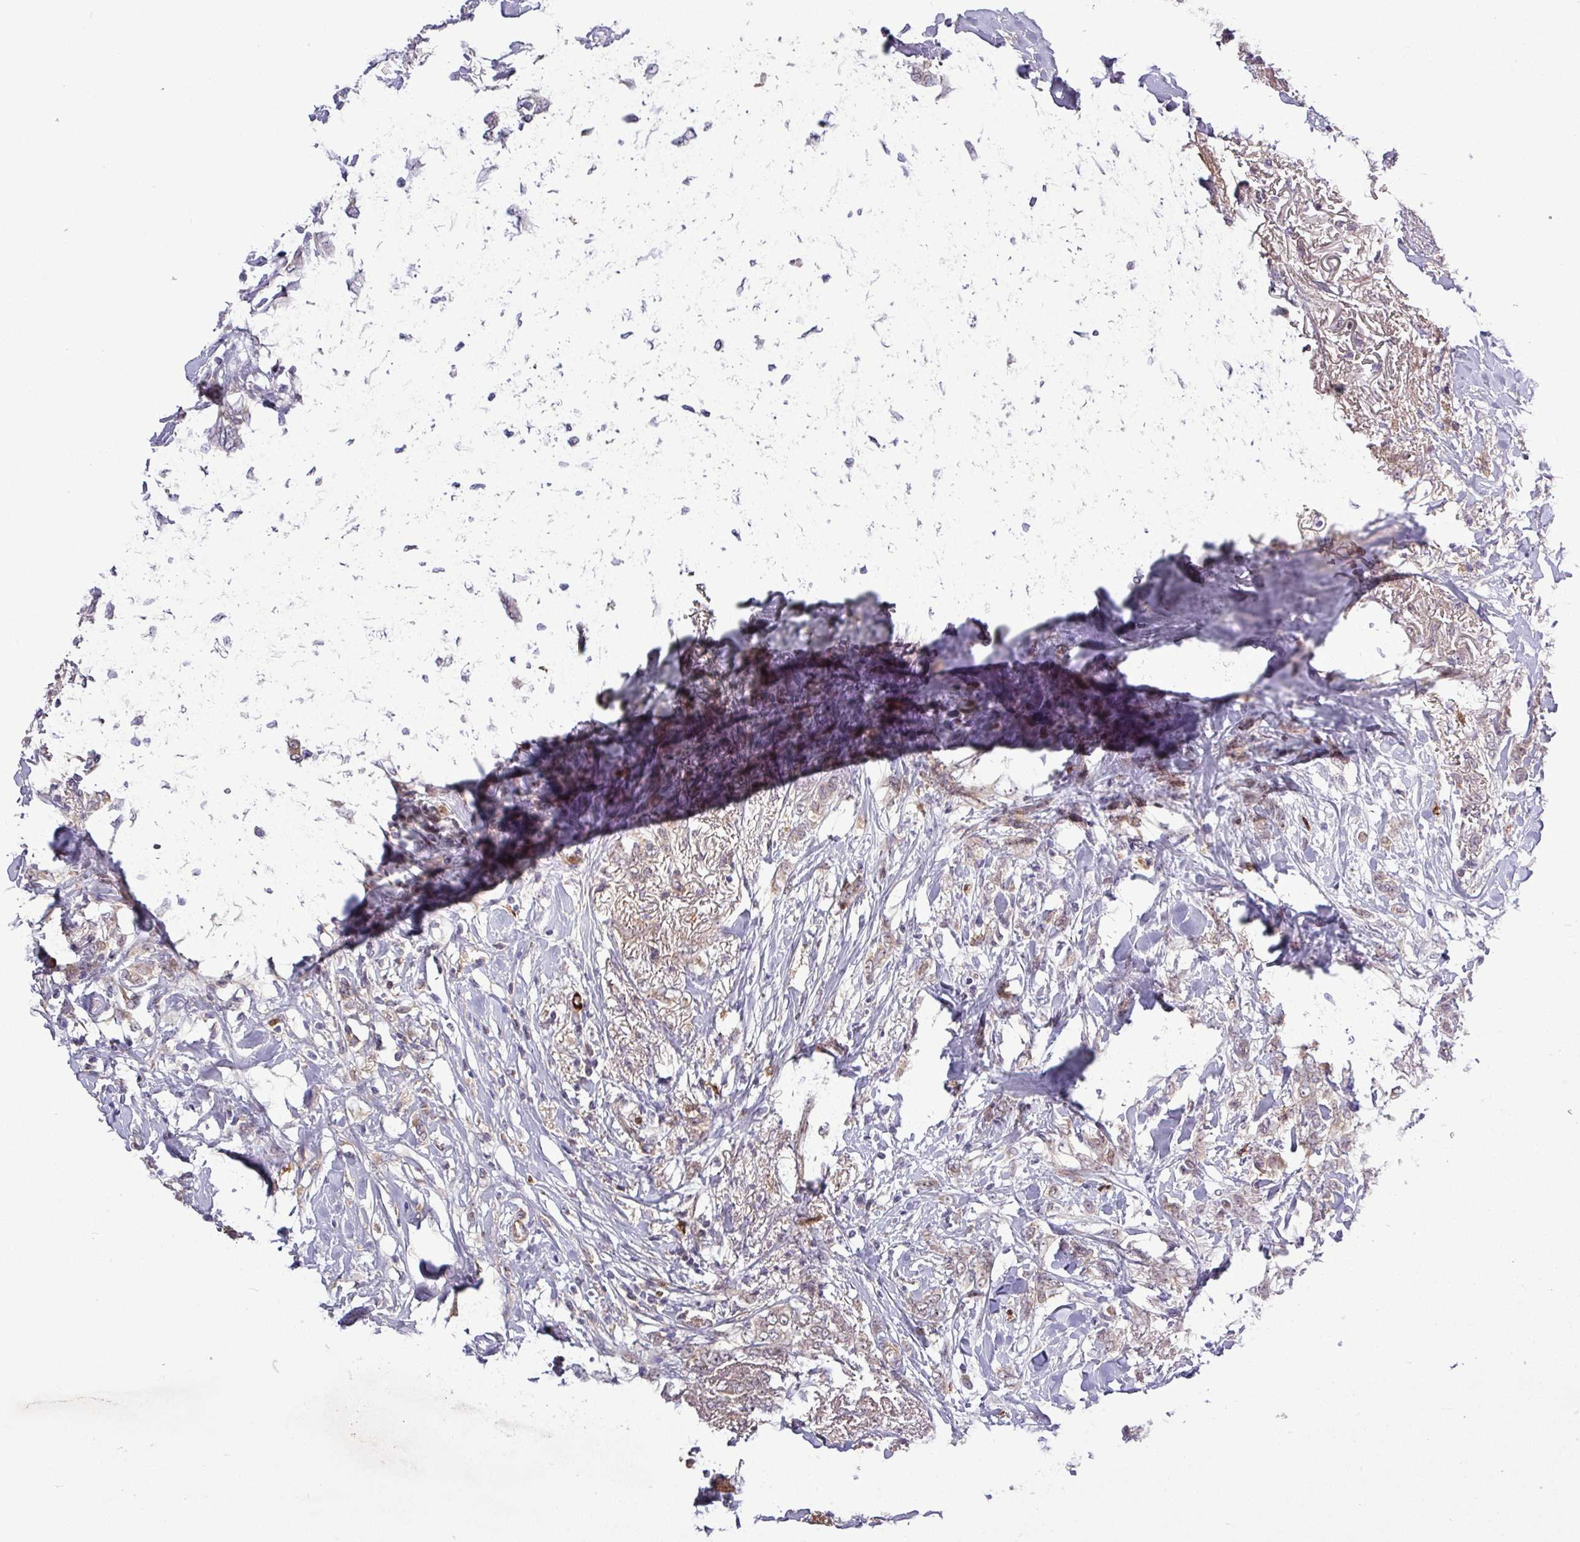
{"staining": {"intensity": "weak", "quantity": "25%-75%", "location": "cytoplasmic/membranous,nuclear"}, "tissue": "breast cancer", "cell_type": "Tumor cells", "image_type": "cancer", "snomed": [{"axis": "morphology", "description": "Duct carcinoma"}, {"axis": "topography", "description": "Breast"}], "caption": "Protein staining demonstrates weak cytoplasmic/membranous and nuclear positivity in about 25%-75% of tumor cells in breast intraductal carcinoma.", "gene": "PCDH1", "patient": {"sex": "female", "age": 72}}